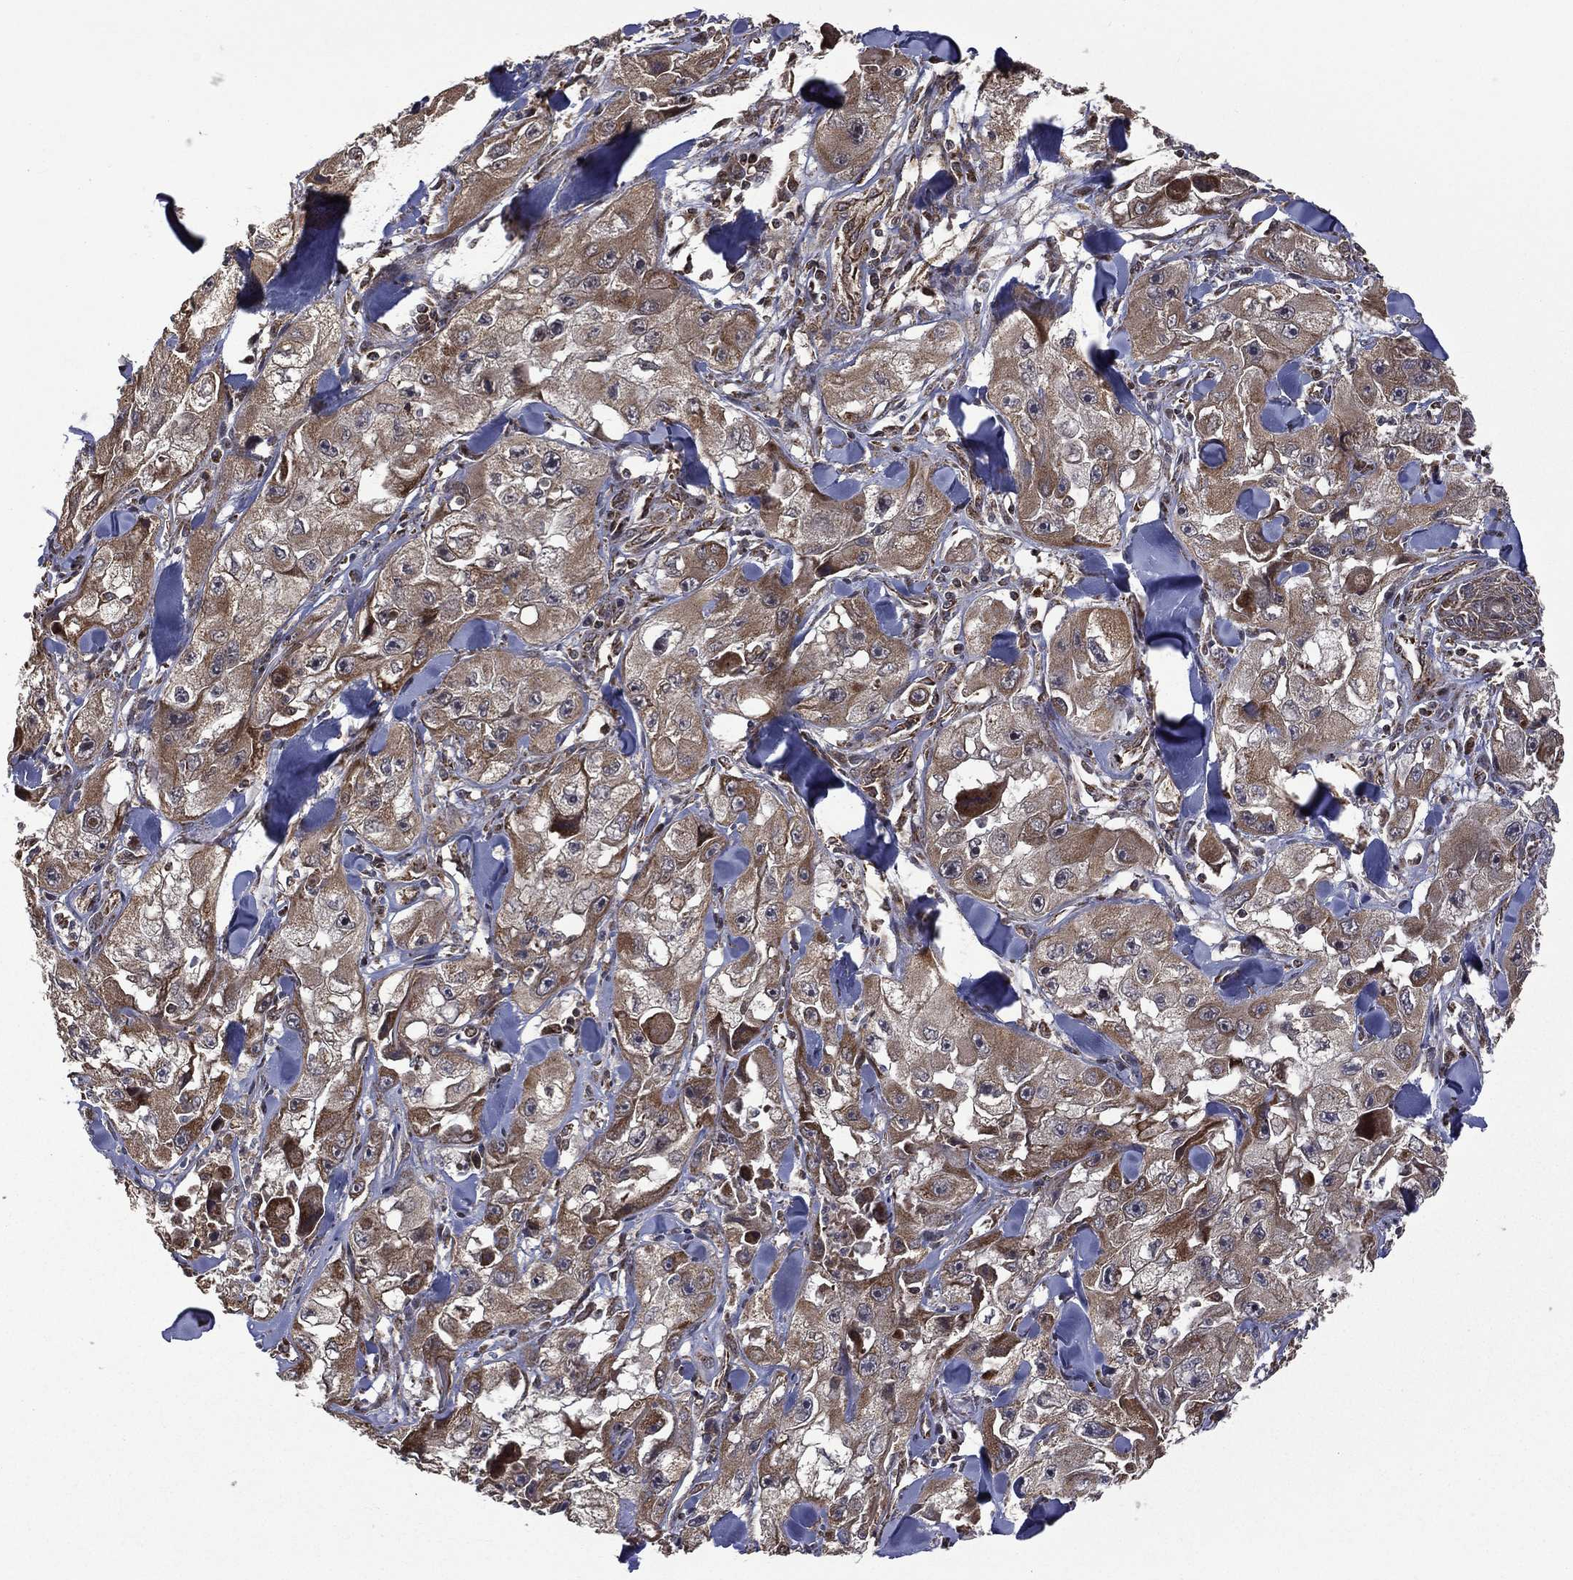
{"staining": {"intensity": "moderate", "quantity": ">75%", "location": "cytoplasmic/membranous"}, "tissue": "skin cancer", "cell_type": "Tumor cells", "image_type": "cancer", "snomed": [{"axis": "morphology", "description": "Squamous cell carcinoma, NOS"}, {"axis": "topography", "description": "Skin"}, {"axis": "topography", "description": "Subcutis"}], "caption": "Skin cancer tissue demonstrates moderate cytoplasmic/membranous positivity in approximately >75% of tumor cells, visualized by immunohistochemistry. (Brightfield microscopy of DAB IHC at high magnification).", "gene": "GIMAP6", "patient": {"sex": "male", "age": 73}}